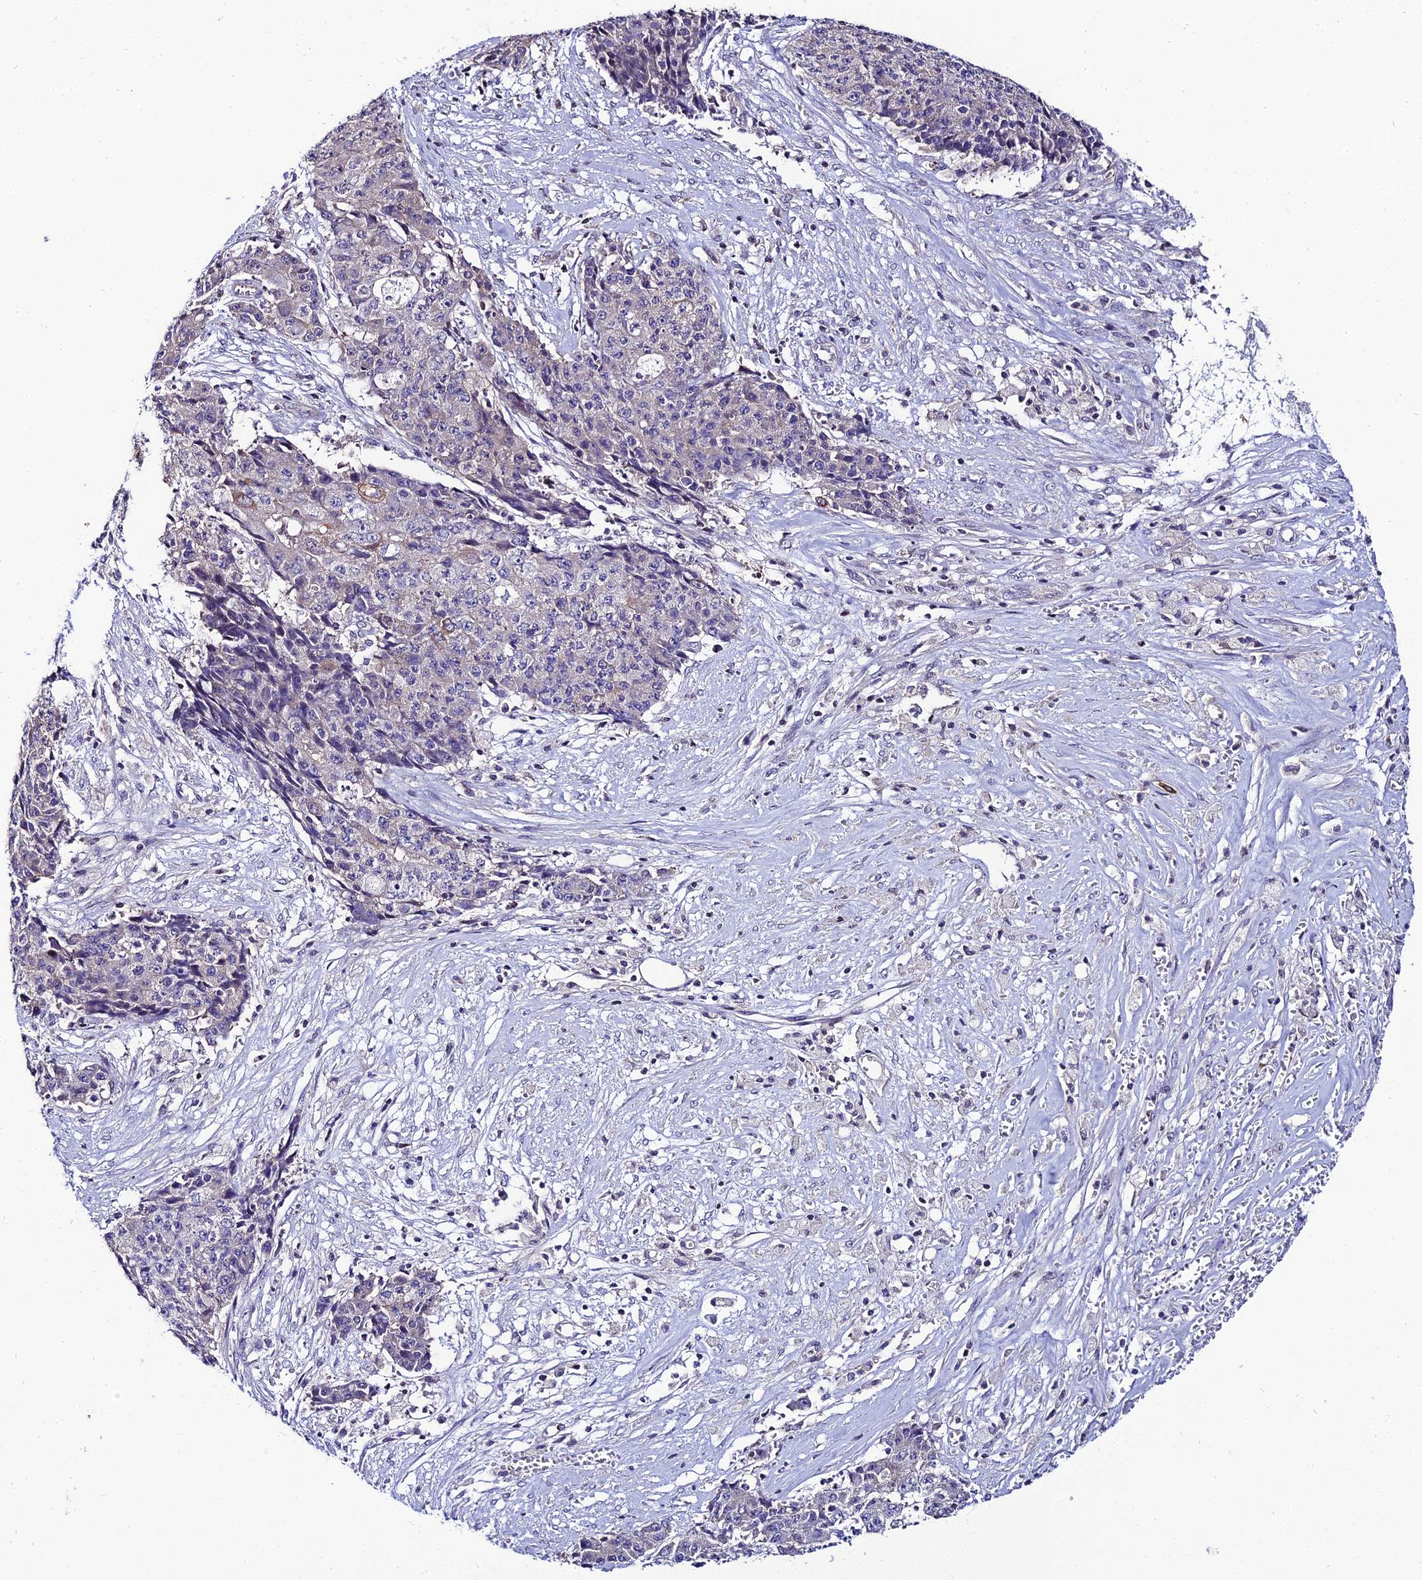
{"staining": {"intensity": "negative", "quantity": "none", "location": "none"}, "tissue": "ovarian cancer", "cell_type": "Tumor cells", "image_type": "cancer", "snomed": [{"axis": "morphology", "description": "Carcinoma, endometroid"}, {"axis": "topography", "description": "Ovary"}], "caption": "Photomicrograph shows no protein positivity in tumor cells of ovarian endometroid carcinoma tissue.", "gene": "SHQ1", "patient": {"sex": "female", "age": 42}}